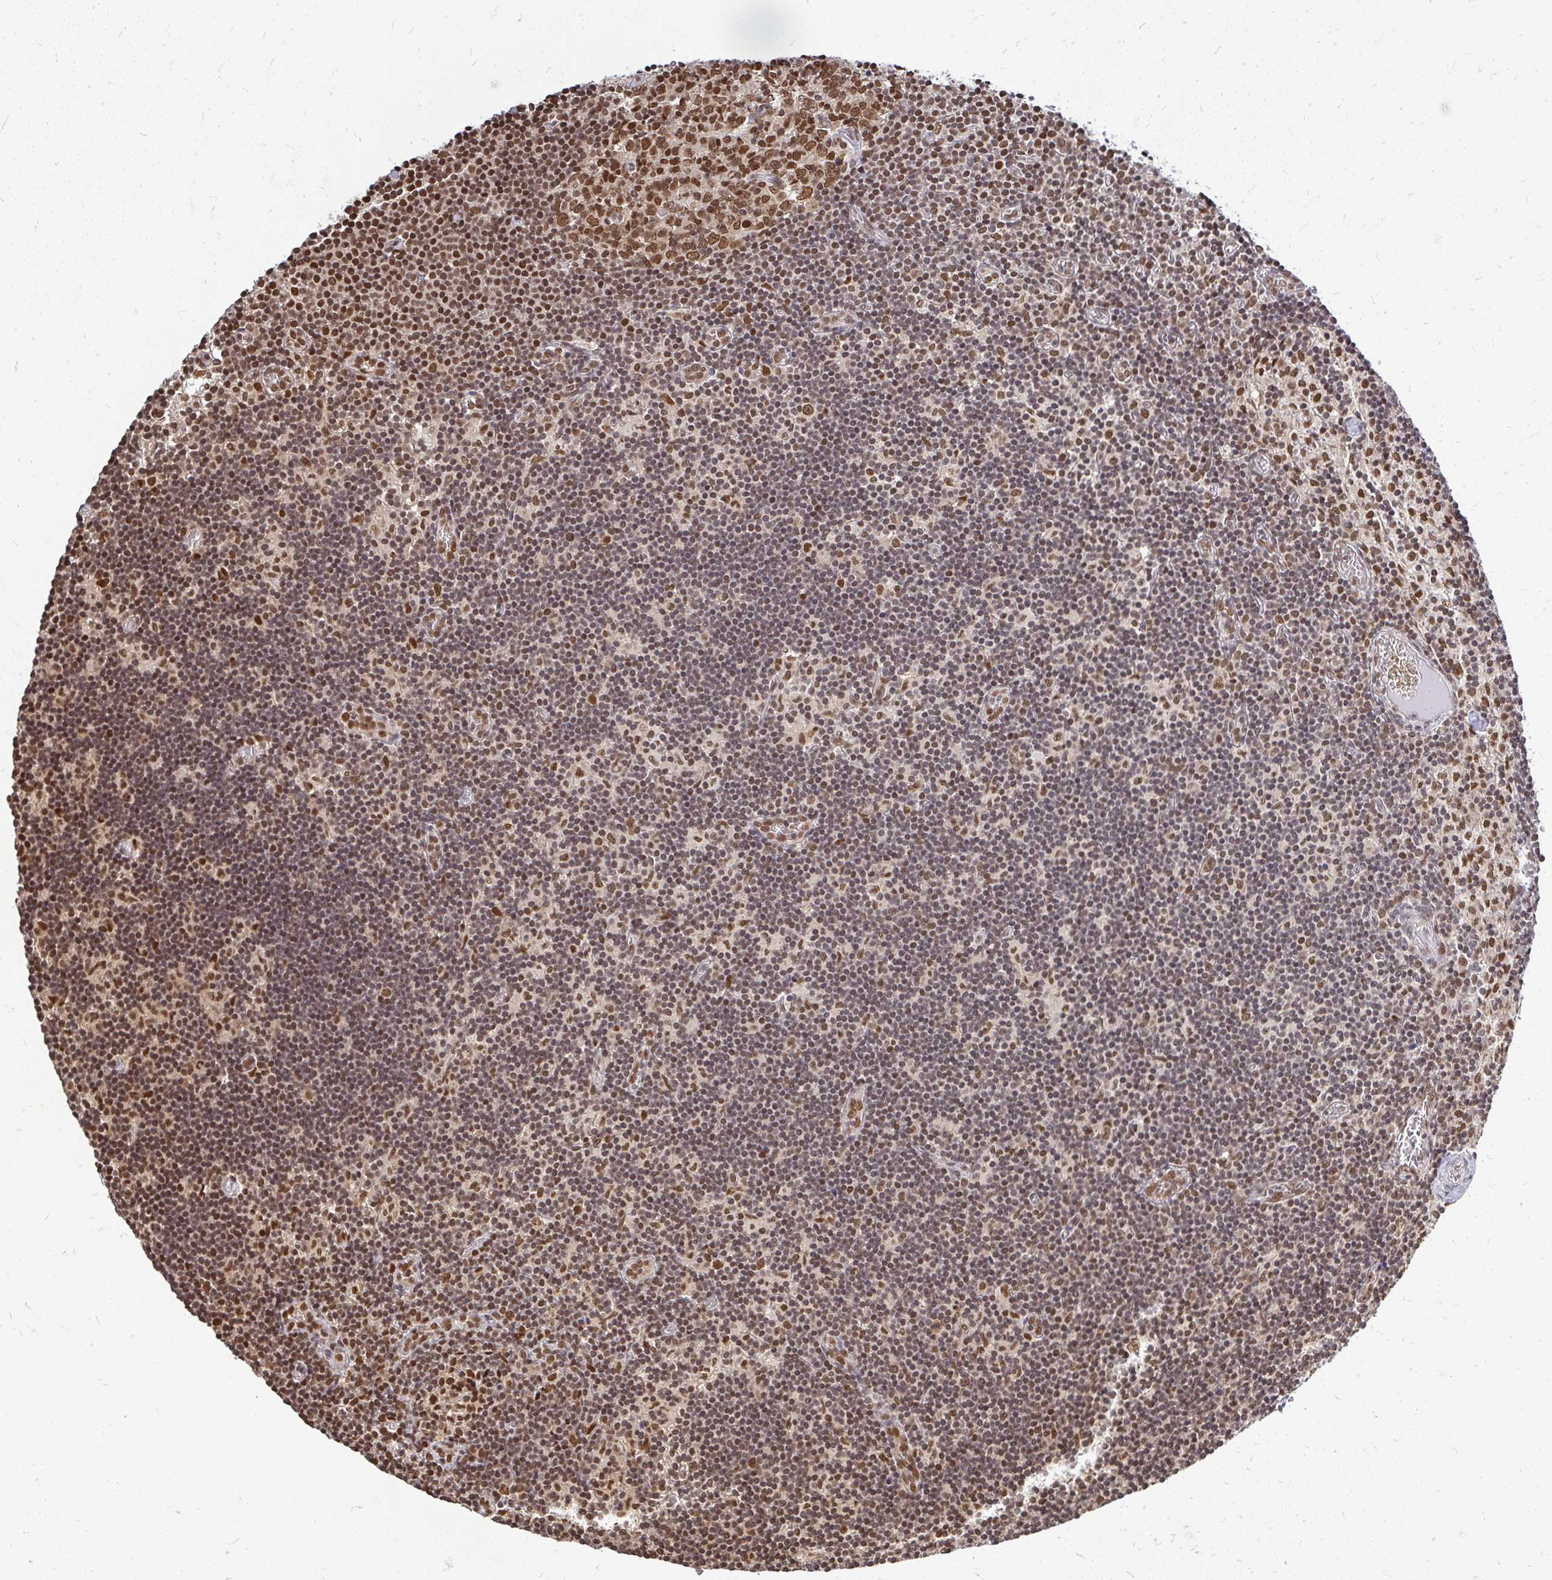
{"staining": {"intensity": "moderate", "quantity": ">75%", "location": "nuclear"}, "tissue": "lymph node", "cell_type": "Germinal center cells", "image_type": "normal", "snomed": [{"axis": "morphology", "description": "Normal tissue, NOS"}, {"axis": "topography", "description": "Lymph node"}], "caption": "Moderate nuclear protein staining is identified in about >75% of germinal center cells in lymph node.", "gene": "XPO1", "patient": {"sex": "female", "age": 31}}